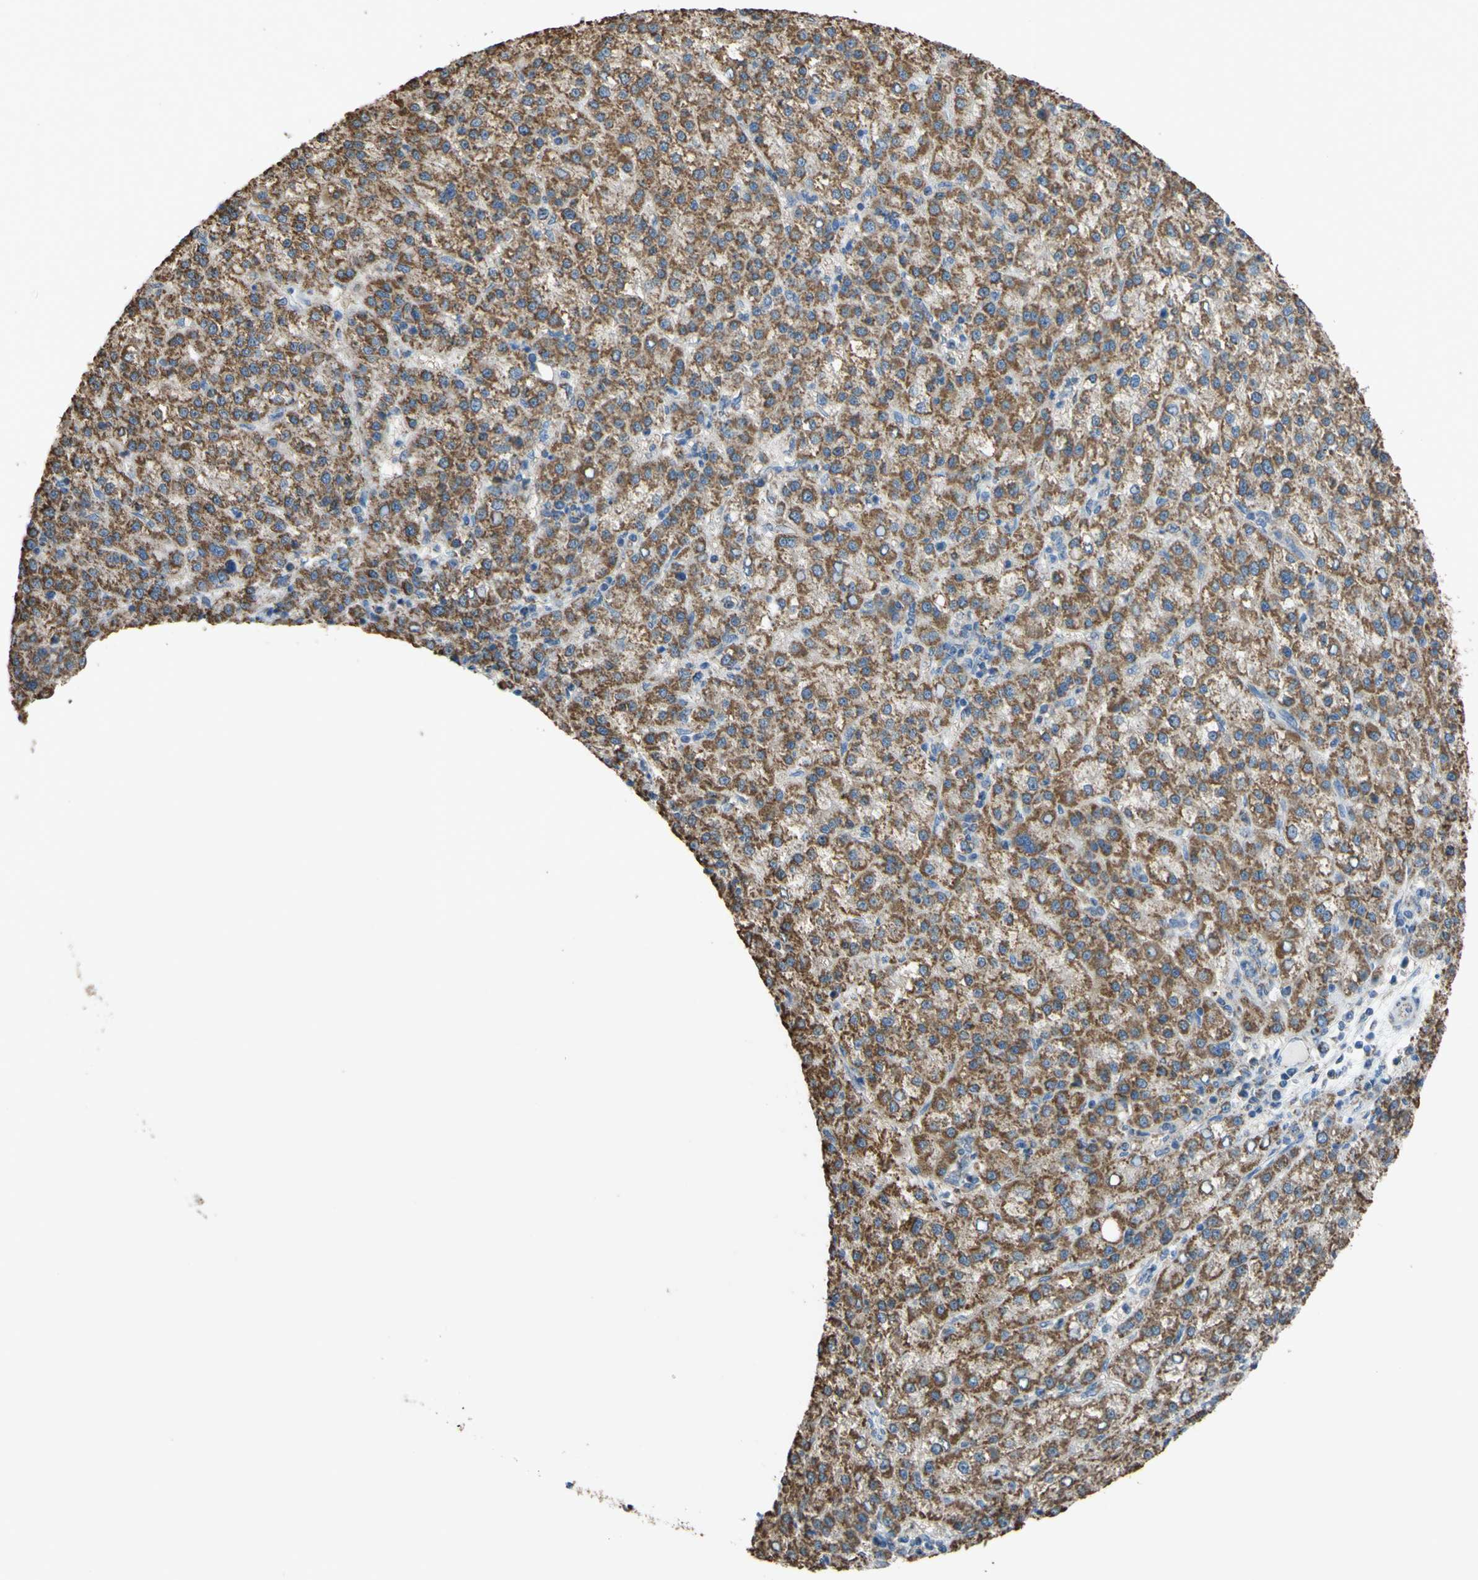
{"staining": {"intensity": "moderate", "quantity": ">75%", "location": "cytoplasmic/membranous"}, "tissue": "liver cancer", "cell_type": "Tumor cells", "image_type": "cancer", "snomed": [{"axis": "morphology", "description": "Carcinoma, Hepatocellular, NOS"}, {"axis": "topography", "description": "Liver"}], "caption": "Protein analysis of liver cancer tissue demonstrates moderate cytoplasmic/membranous expression in about >75% of tumor cells.", "gene": "CMKLR2", "patient": {"sex": "female", "age": 58}}